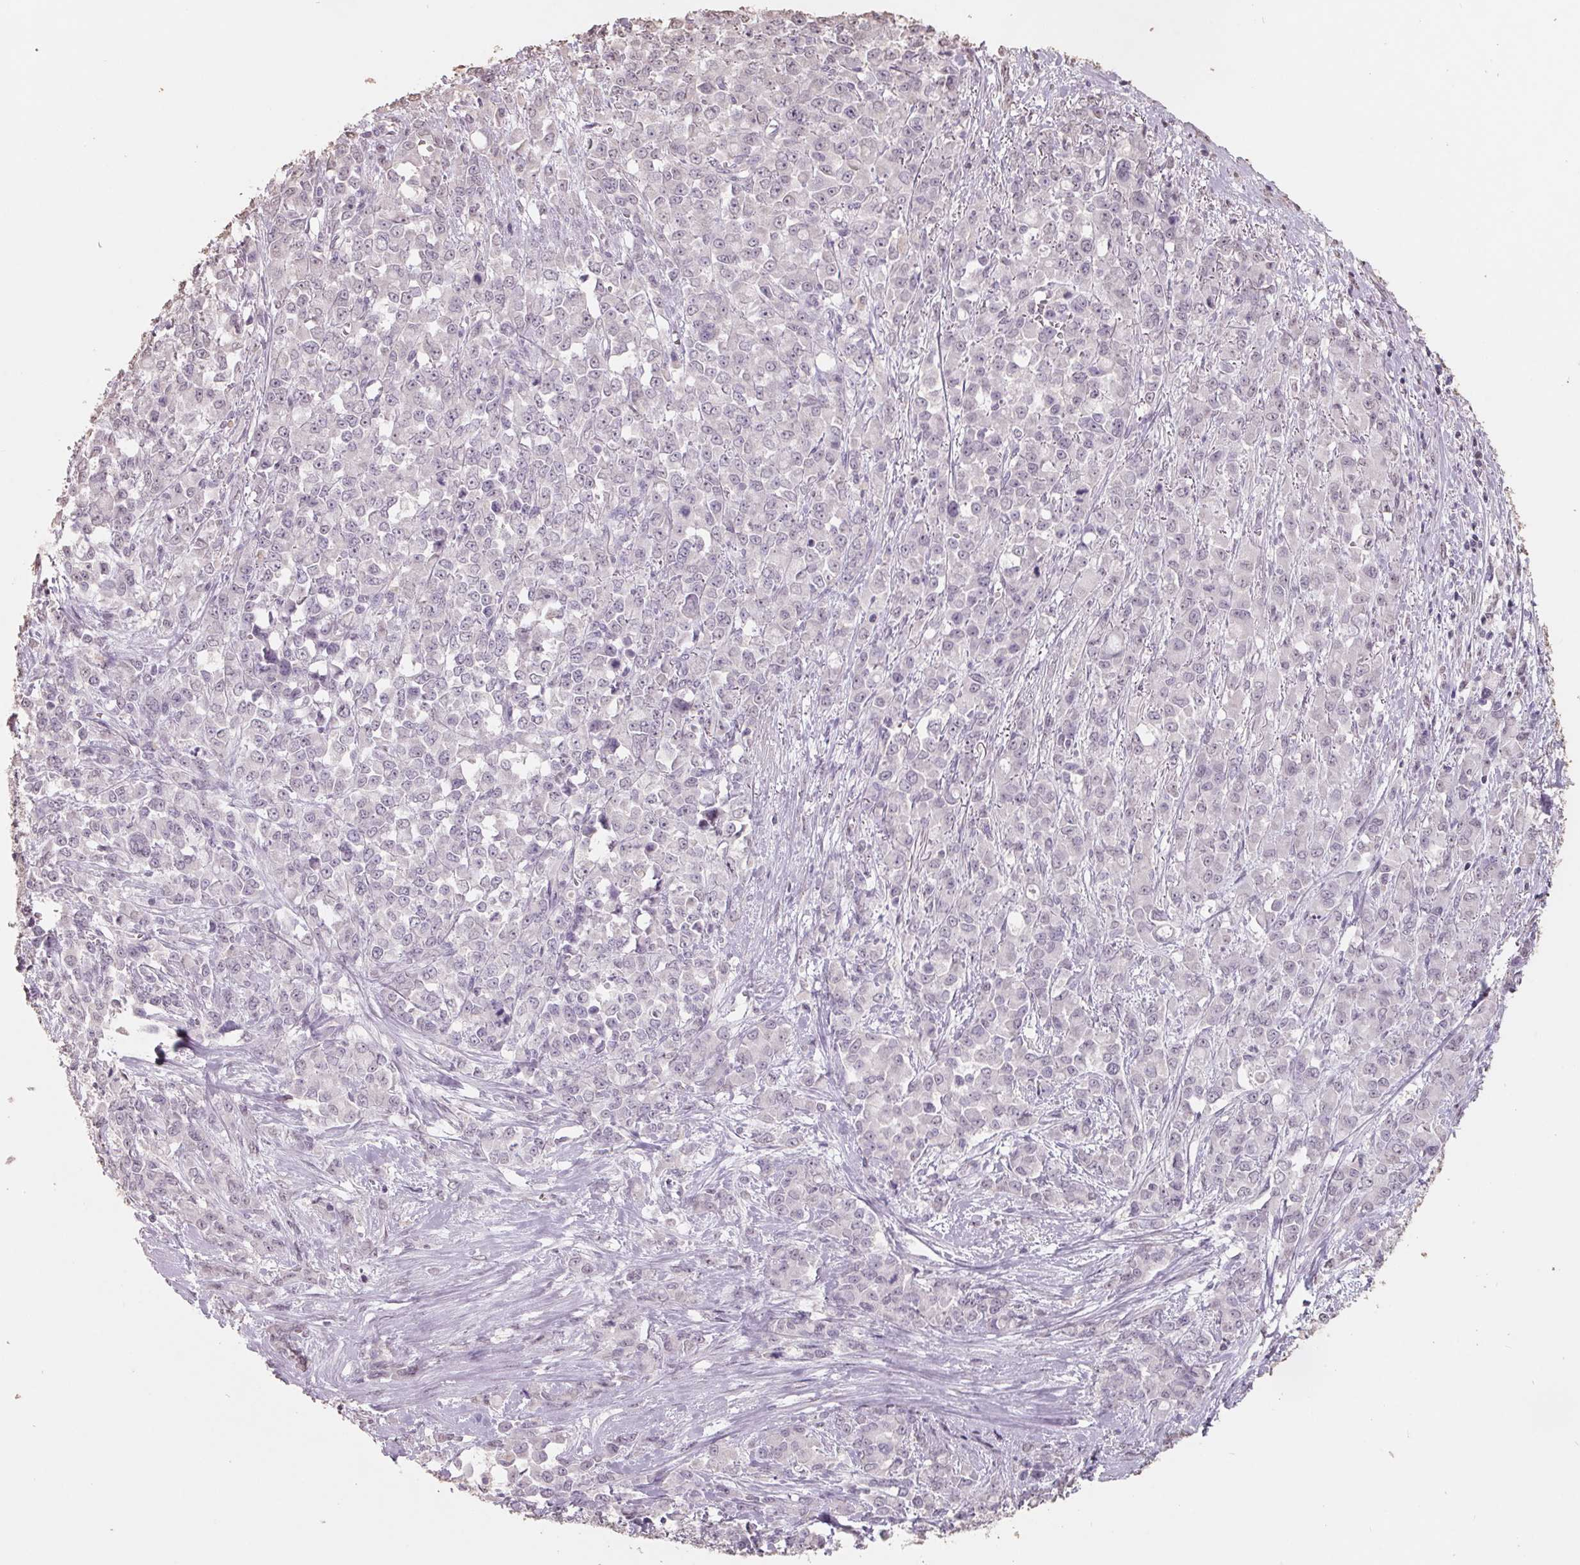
{"staining": {"intensity": "negative", "quantity": "none", "location": "none"}, "tissue": "stomach cancer", "cell_type": "Tumor cells", "image_type": "cancer", "snomed": [{"axis": "morphology", "description": "Adenocarcinoma, NOS"}, {"axis": "topography", "description": "Stomach"}], "caption": "Micrograph shows no protein staining in tumor cells of stomach cancer tissue. (Stains: DAB (3,3'-diaminobenzidine) immunohistochemistry (IHC) with hematoxylin counter stain, Microscopy: brightfield microscopy at high magnification).", "gene": "FTCD", "patient": {"sex": "female", "age": 76}}